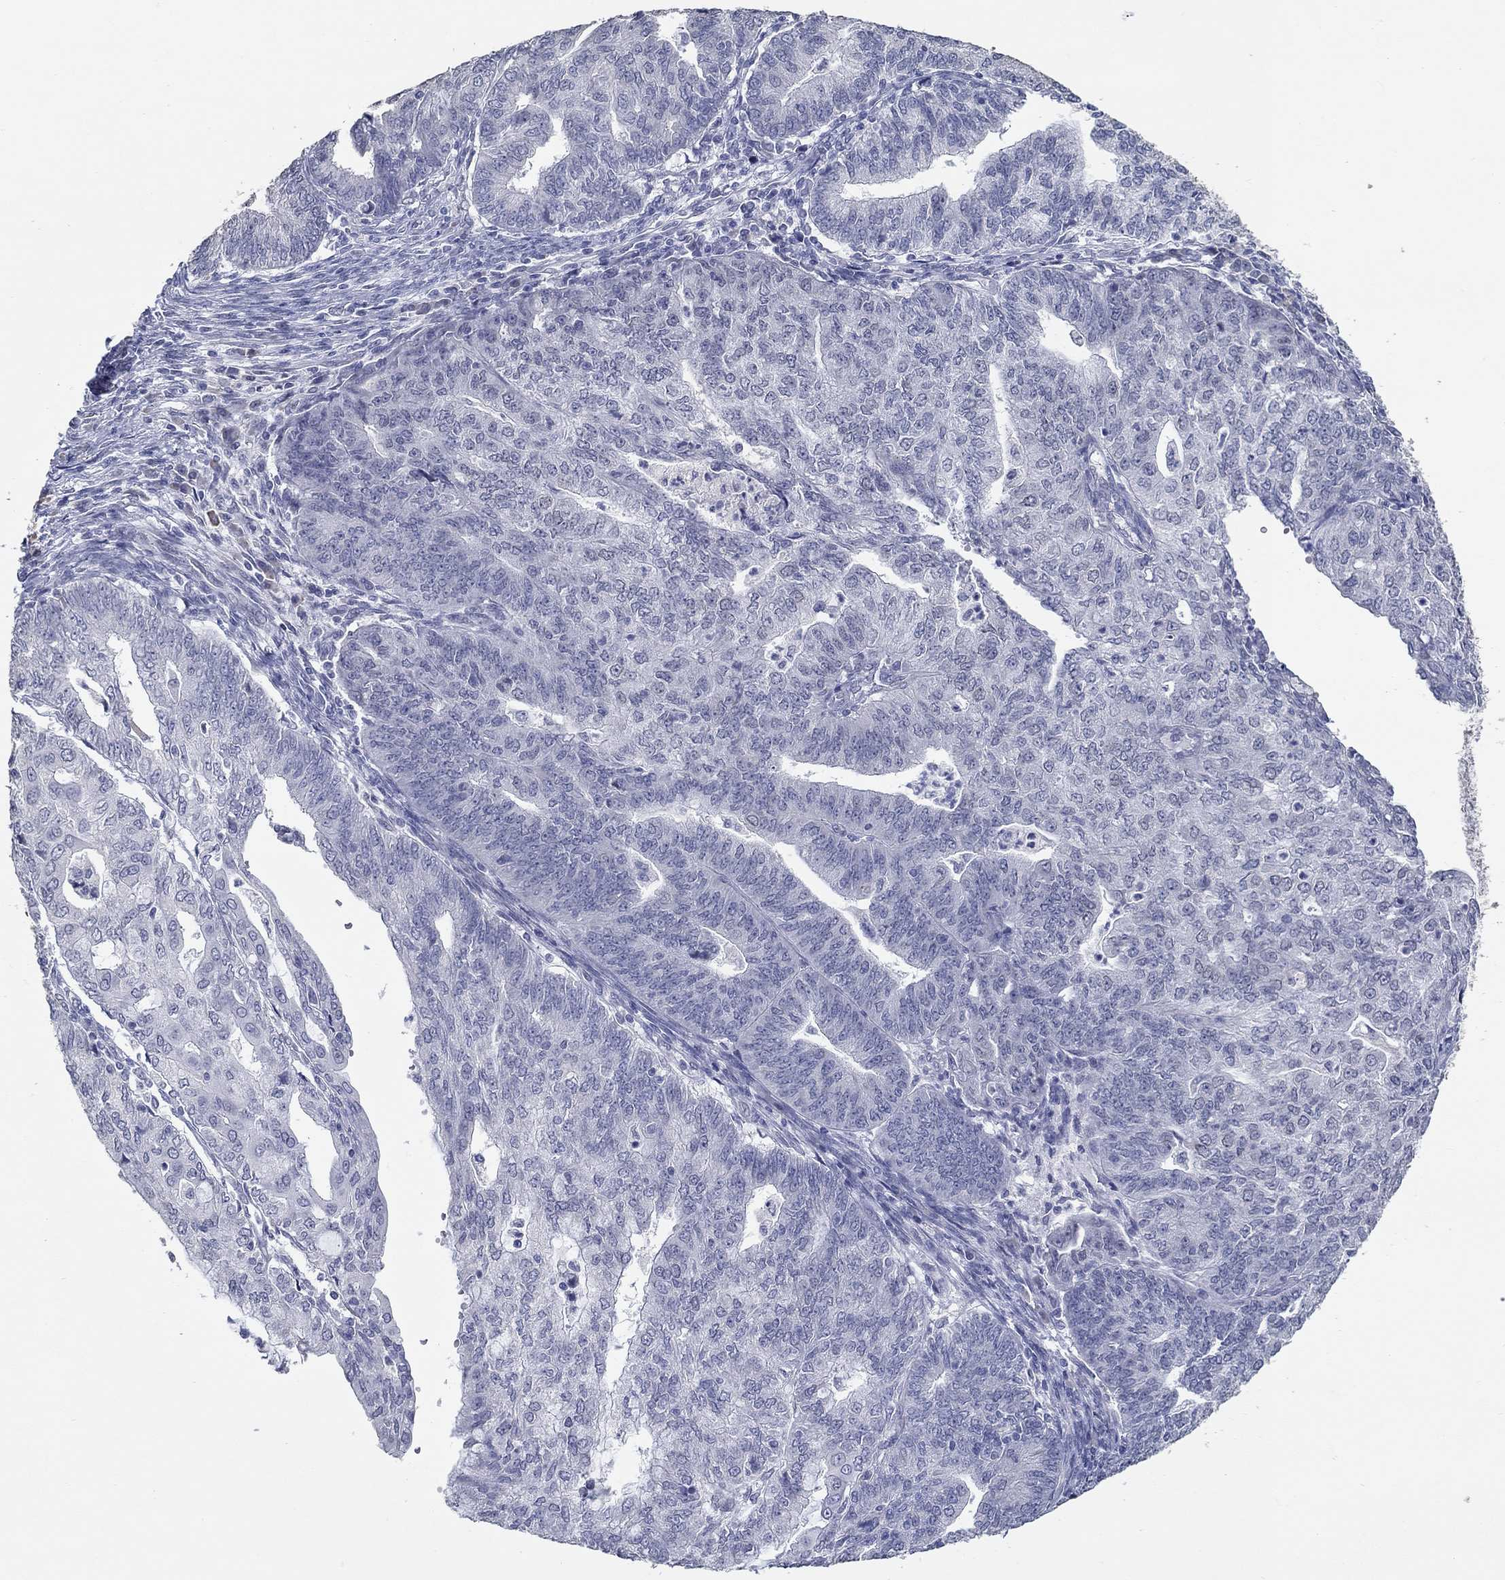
{"staining": {"intensity": "negative", "quantity": "none", "location": "none"}, "tissue": "endometrial cancer", "cell_type": "Tumor cells", "image_type": "cancer", "snomed": [{"axis": "morphology", "description": "Adenocarcinoma, NOS"}, {"axis": "topography", "description": "Endometrium"}], "caption": "DAB (3,3'-diaminobenzidine) immunohistochemical staining of human adenocarcinoma (endometrial) exhibits no significant staining in tumor cells. Nuclei are stained in blue.", "gene": "NUP155", "patient": {"sex": "female", "age": 82}}